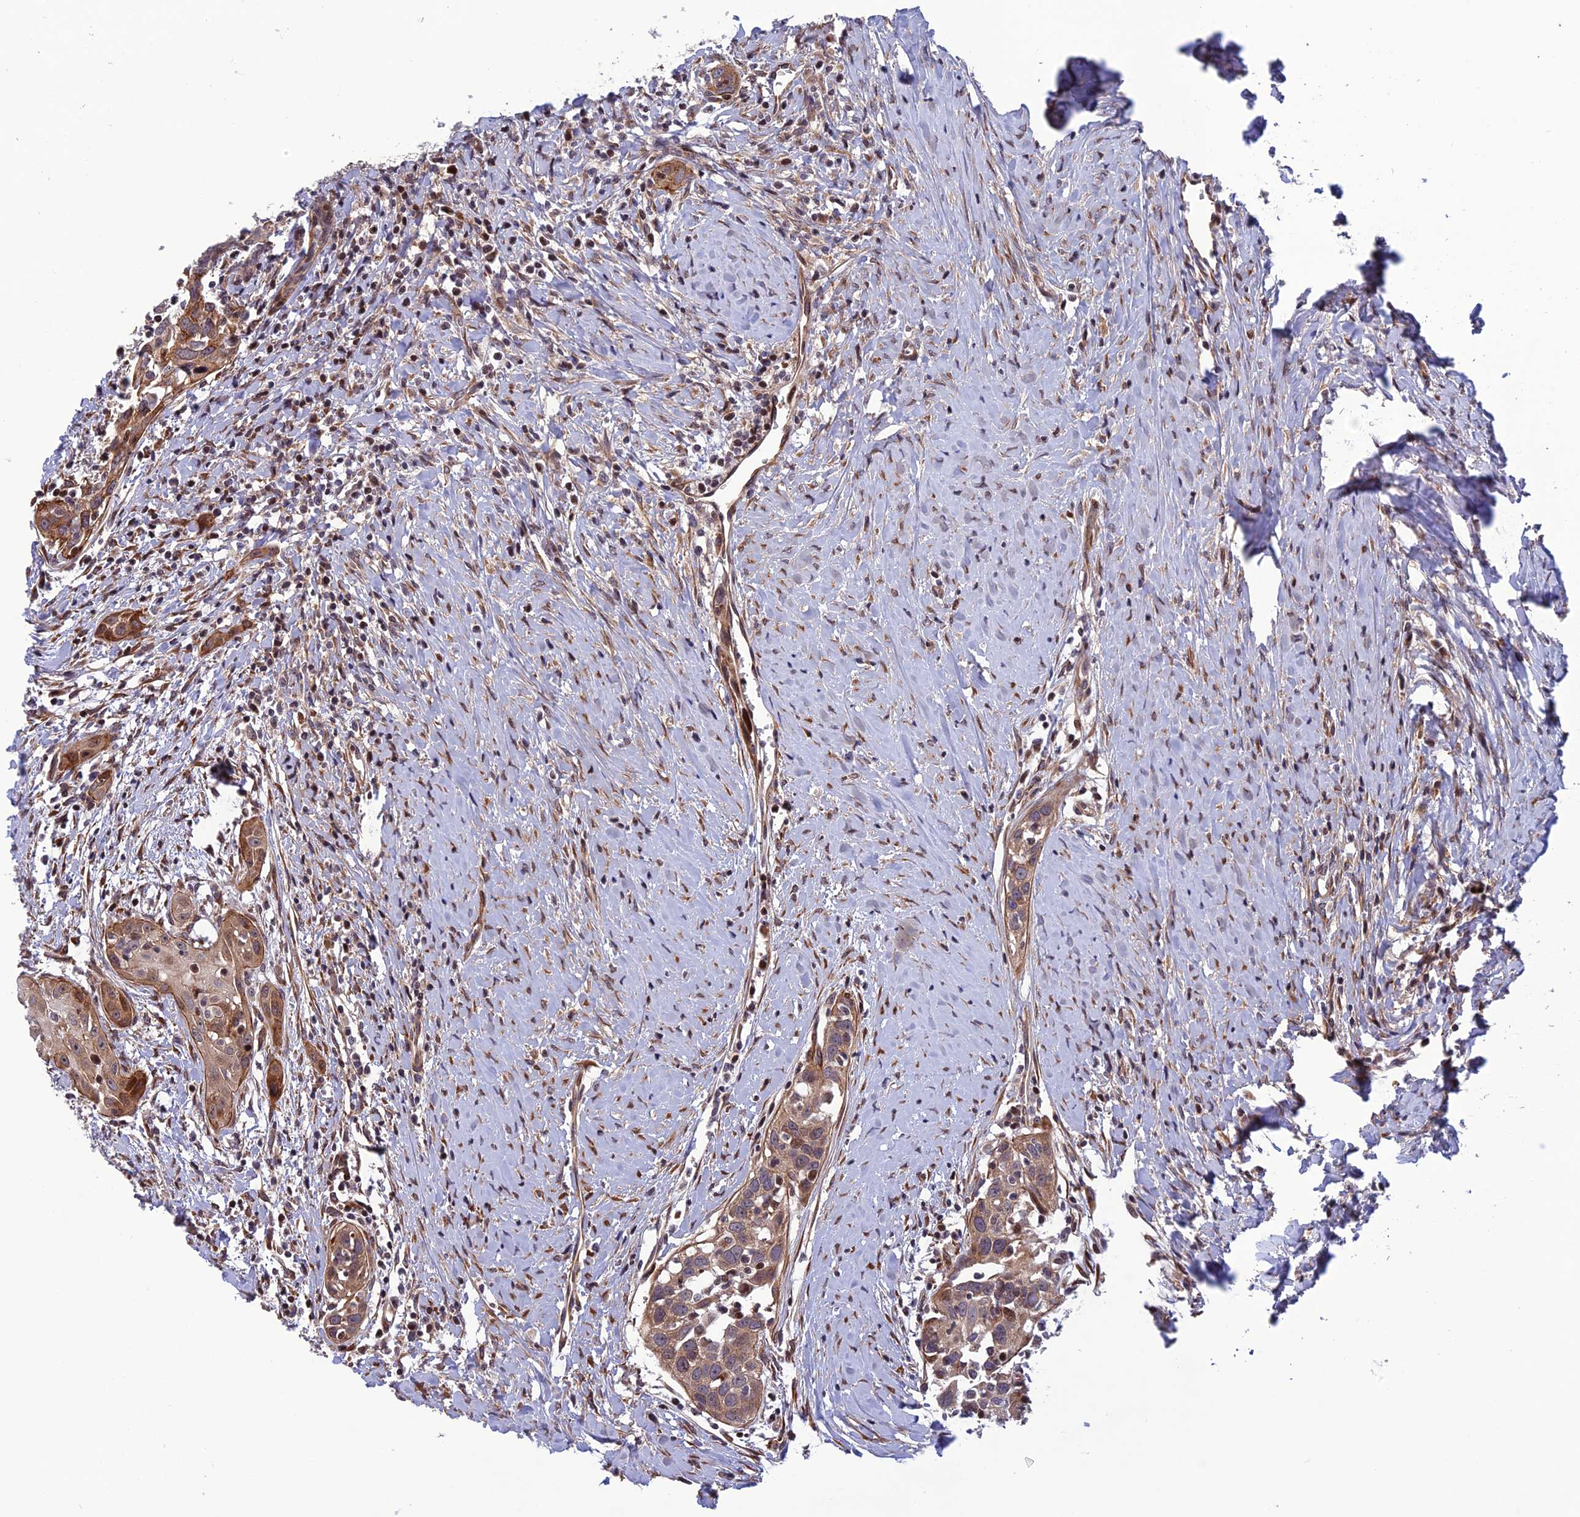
{"staining": {"intensity": "moderate", "quantity": "25%-75%", "location": "cytoplasmic/membranous"}, "tissue": "head and neck cancer", "cell_type": "Tumor cells", "image_type": "cancer", "snomed": [{"axis": "morphology", "description": "Squamous cell carcinoma, NOS"}, {"axis": "topography", "description": "Oral tissue"}, {"axis": "topography", "description": "Head-Neck"}], "caption": "A photomicrograph showing moderate cytoplasmic/membranous positivity in approximately 25%-75% of tumor cells in head and neck cancer (squamous cell carcinoma), as visualized by brown immunohistochemical staining.", "gene": "SMIM7", "patient": {"sex": "female", "age": 50}}